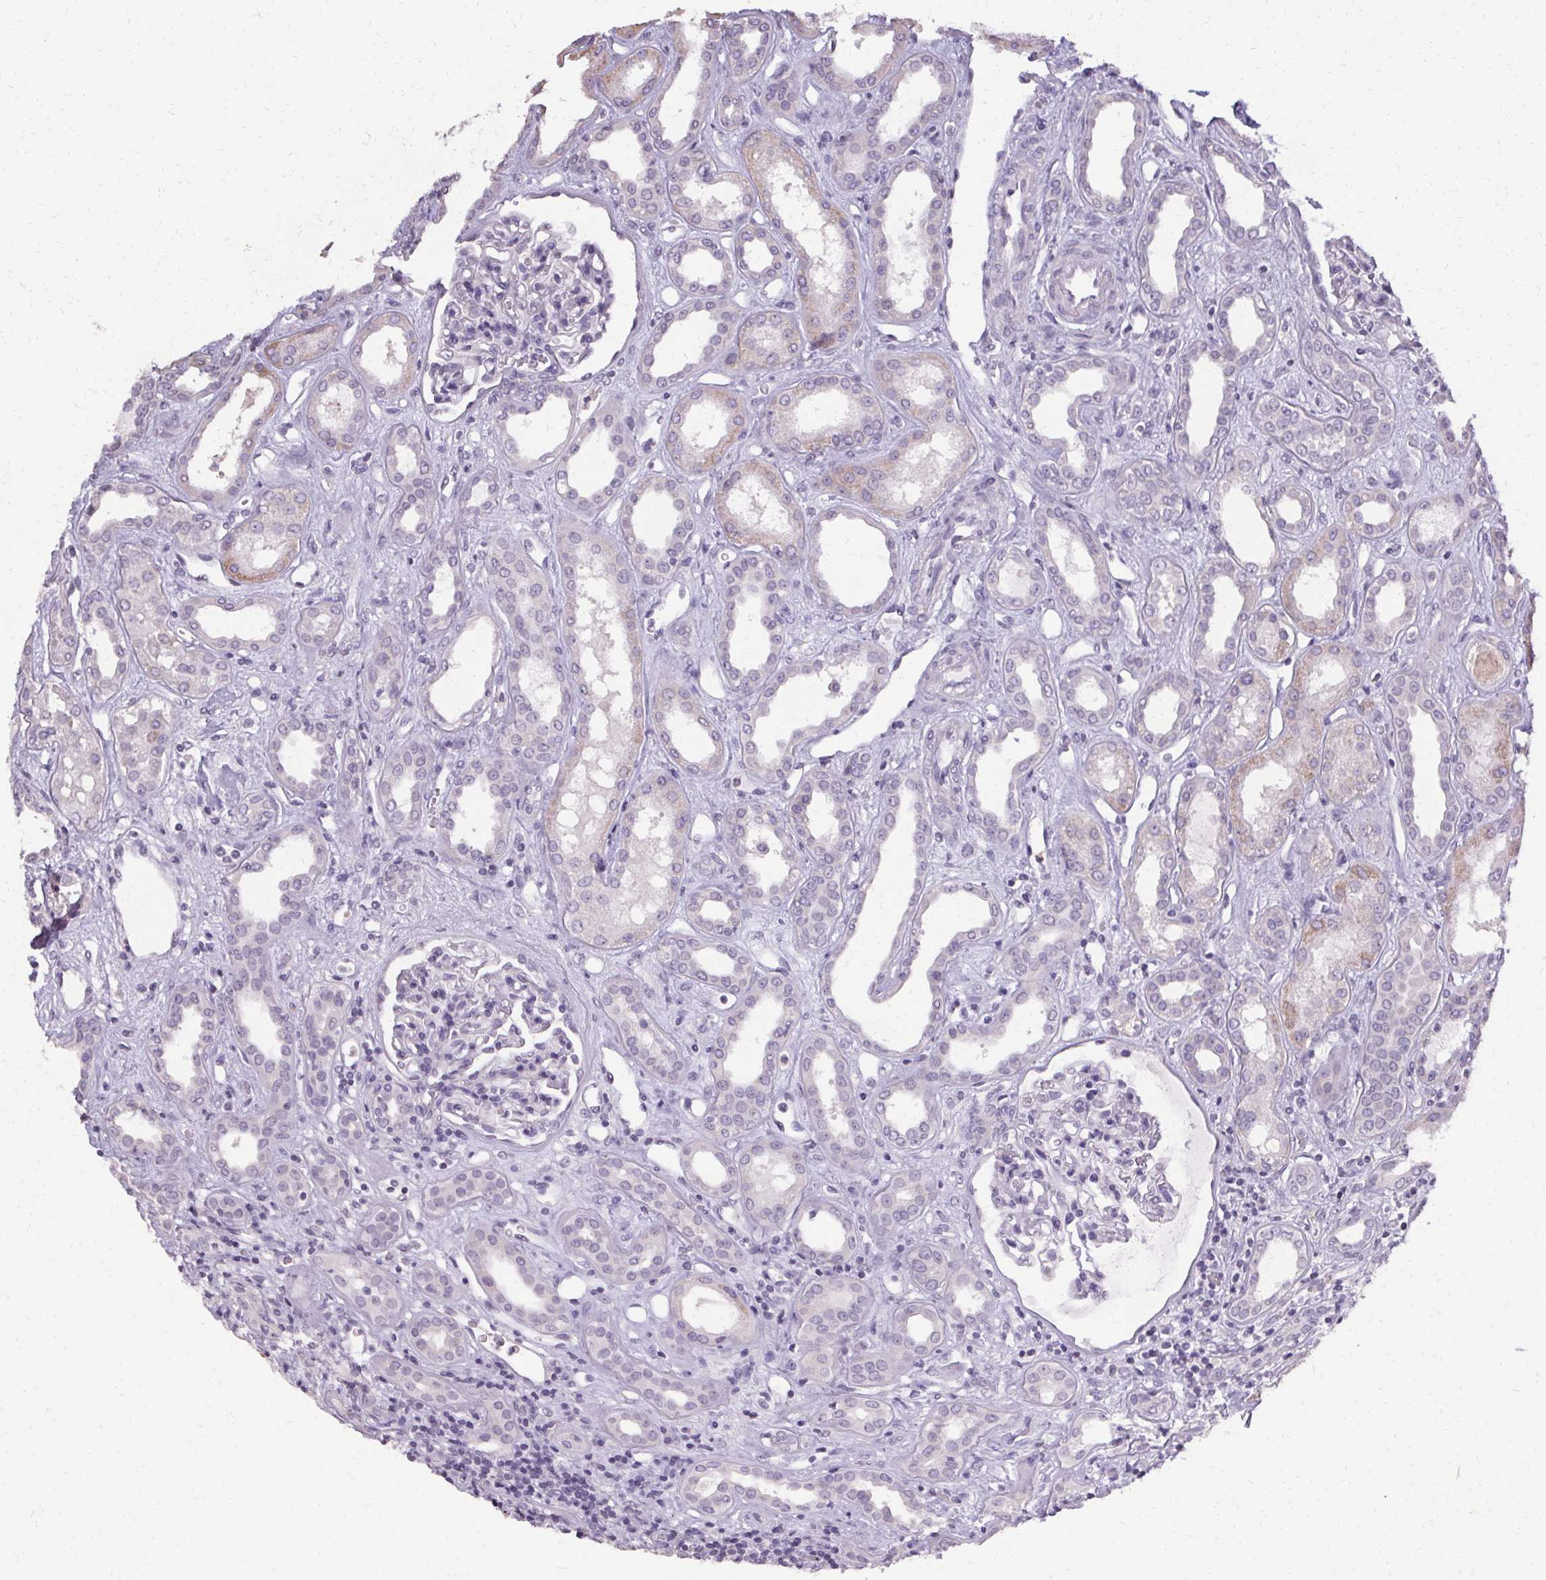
{"staining": {"intensity": "negative", "quantity": "none", "location": "none"}, "tissue": "kidney", "cell_type": "Cells in glomeruli", "image_type": "normal", "snomed": [{"axis": "morphology", "description": "Normal tissue, NOS"}, {"axis": "topography", "description": "Kidney"}], "caption": "Kidney stained for a protein using immunohistochemistry (IHC) displays no positivity cells in glomeruli.", "gene": "PMEL", "patient": {"sex": "male", "age": 59}}